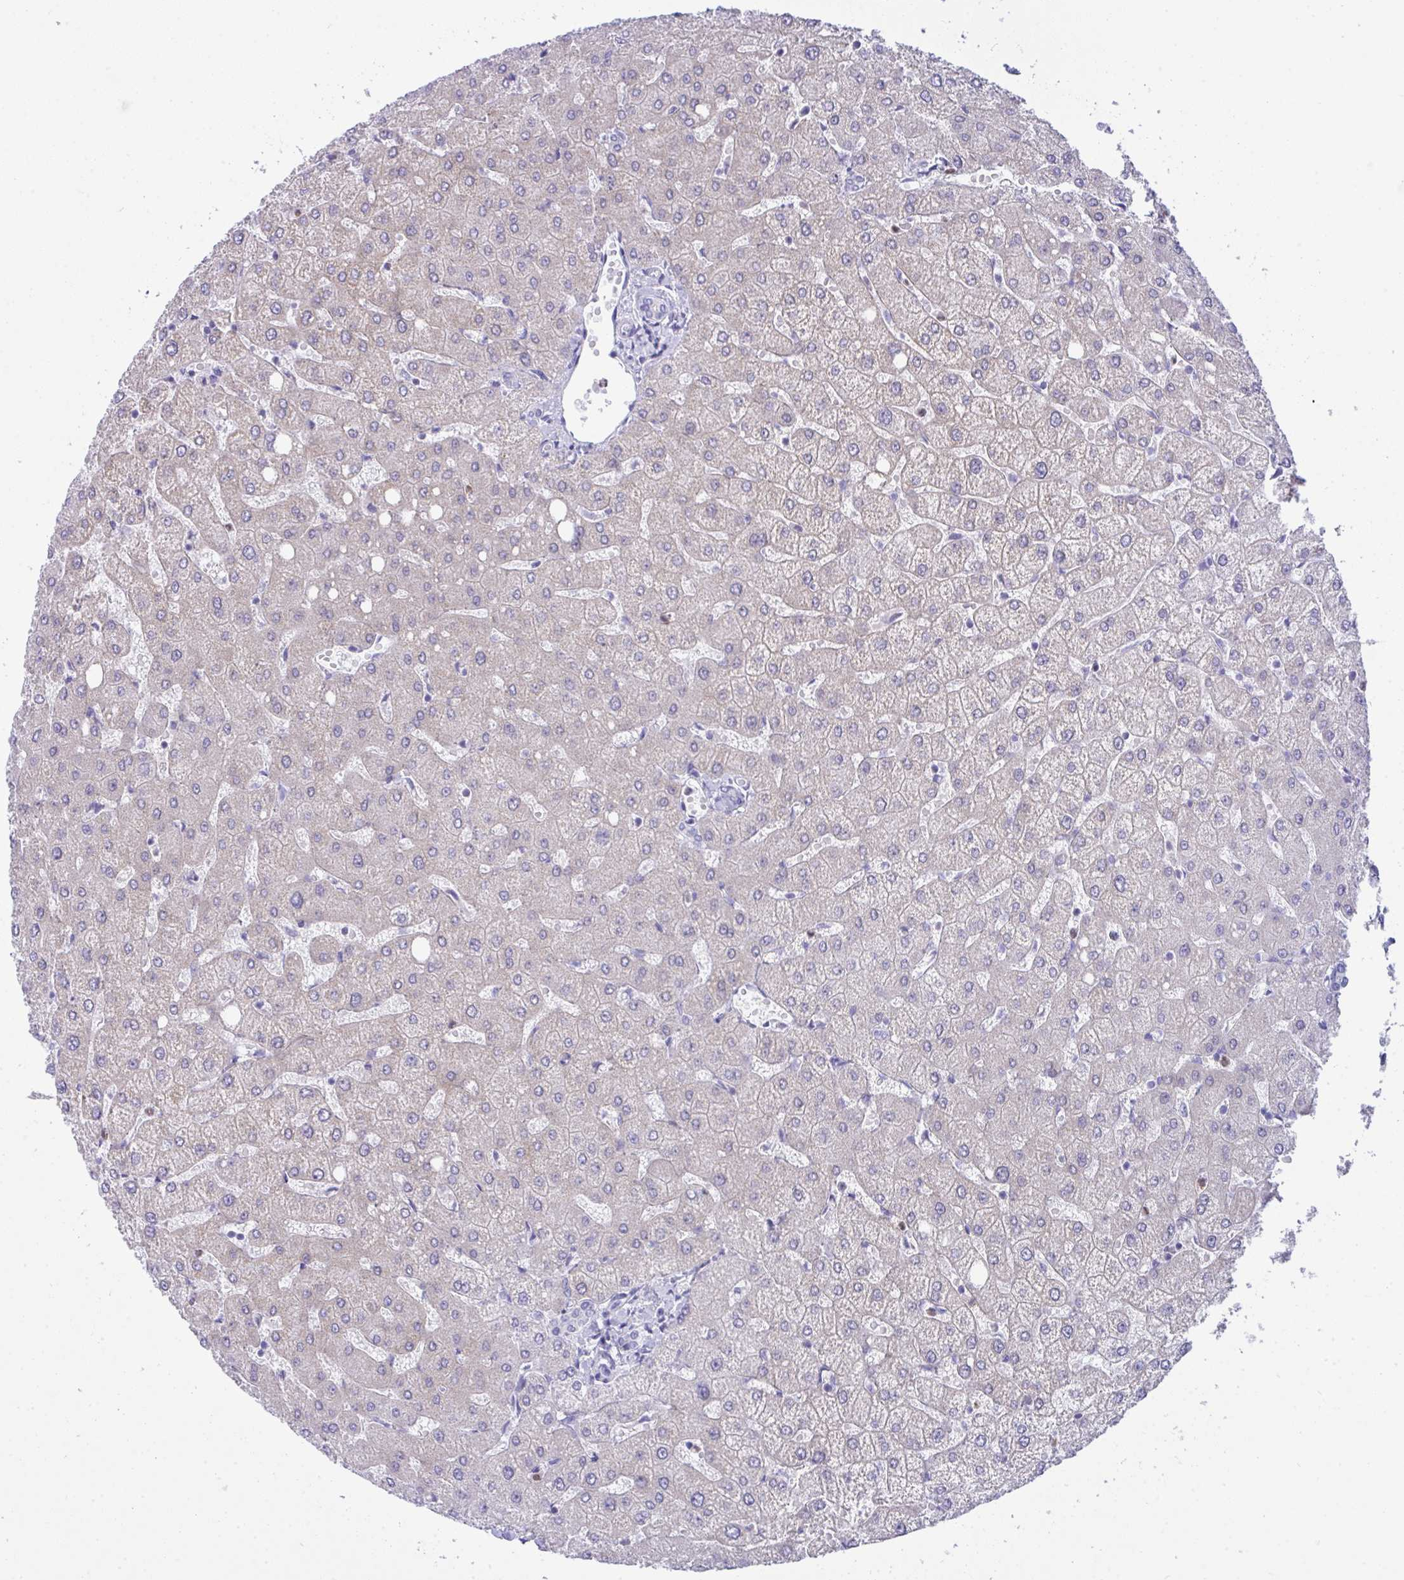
{"staining": {"intensity": "negative", "quantity": "none", "location": "none"}, "tissue": "liver", "cell_type": "Cholangiocytes", "image_type": "normal", "snomed": [{"axis": "morphology", "description": "Normal tissue, NOS"}, {"axis": "topography", "description": "Liver"}], "caption": "IHC histopathology image of unremarkable liver: human liver stained with DAB (3,3'-diaminobenzidine) exhibits no significant protein positivity in cholangiocytes. (DAB immunohistochemistry, high magnification).", "gene": "PLA2G12B", "patient": {"sex": "female", "age": 54}}